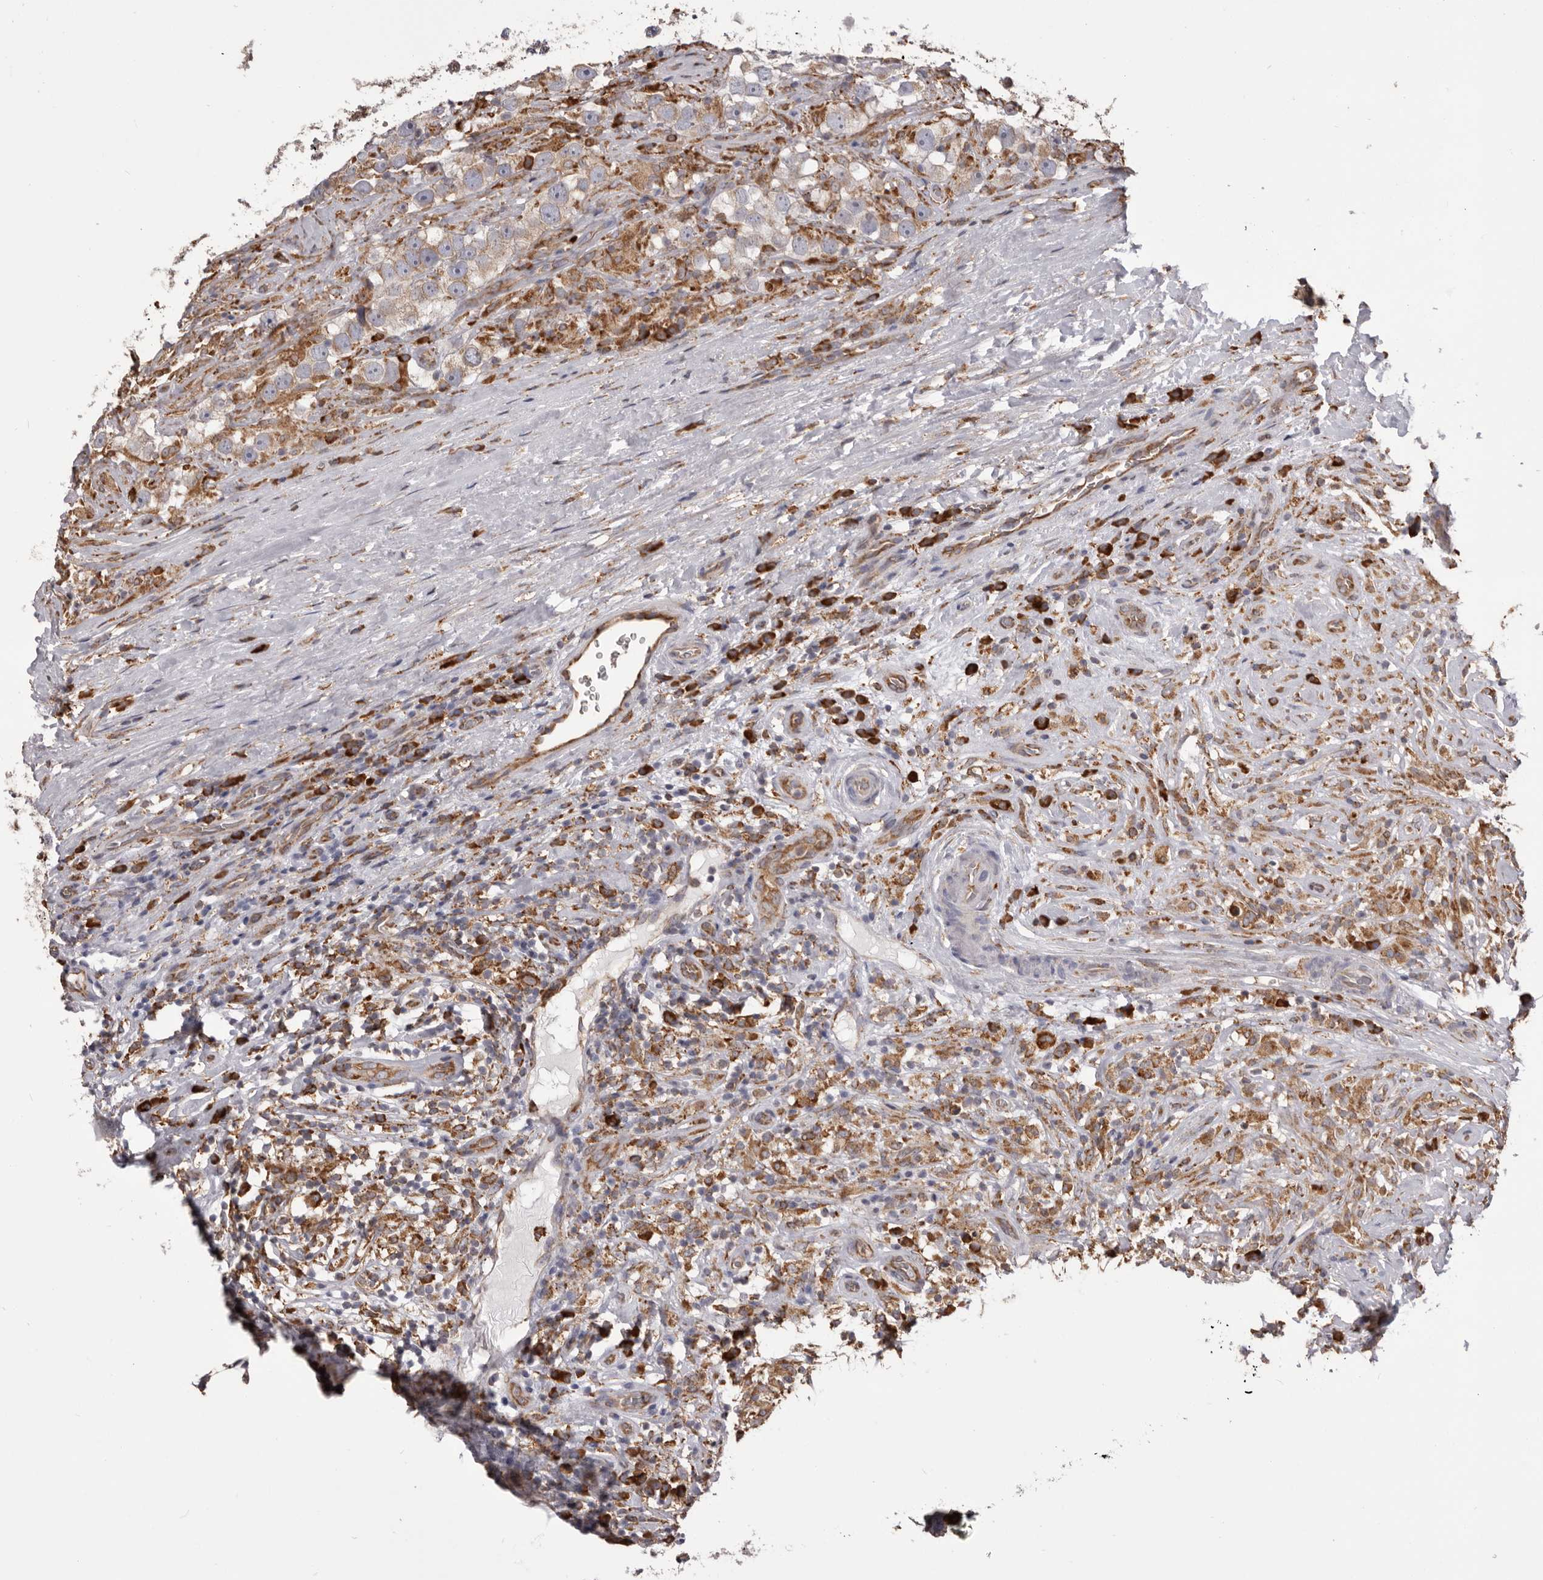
{"staining": {"intensity": "weak", "quantity": ">75%", "location": "cytoplasmic/membranous"}, "tissue": "testis cancer", "cell_type": "Tumor cells", "image_type": "cancer", "snomed": [{"axis": "morphology", "description": "Seminoma, NOS"}, {"axis": "topography", "description": "Testis"}], "caption": "Weak cytoplasmic/membranous protein staining is appreciated in about >75% of tumor cells in testis cancer.", "gene": "QRSL1", "patient": {"sex": "male", "age": 49}}